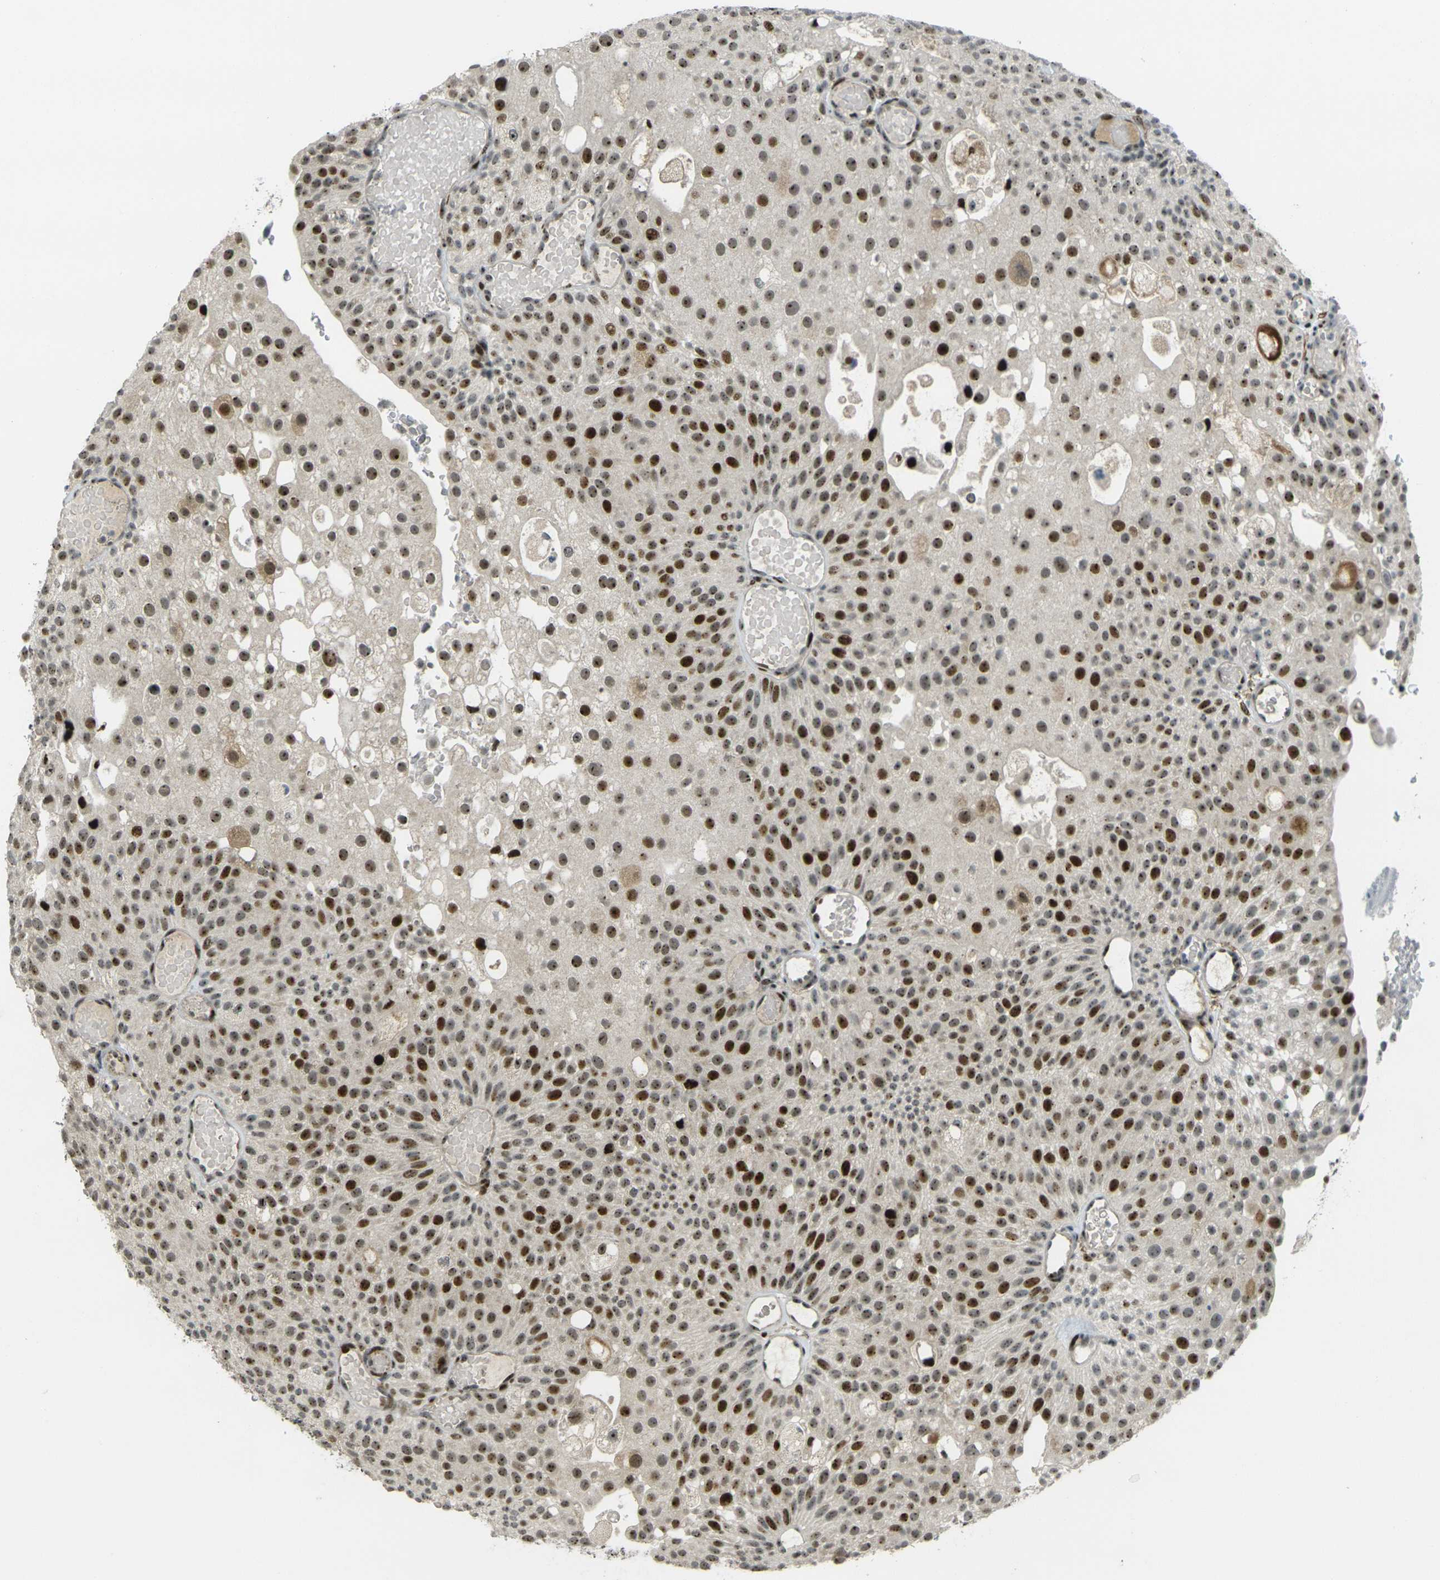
{"staining": {"intensity": "strong", "quantity": ">75%", "location": "nuclear"}, "tissue": "urothelial cancer", "cell_type": "Tumor cells", "image_type": "cancer", "snomed": [{"axis": "morphology", "description": "Urothelial carcinoma, Low grade"}, {"axis": "topography", "description": "Urinary bladder"}], "caption": "Immunohistochemistry (DAB) staining of human urothelial carcinoma (low-grade) reveals strong nuclear protein positivity in approximately >75% of tumor cells.", "gene": "UBE2C", "patient": {"sex": "male", "age": 78}}